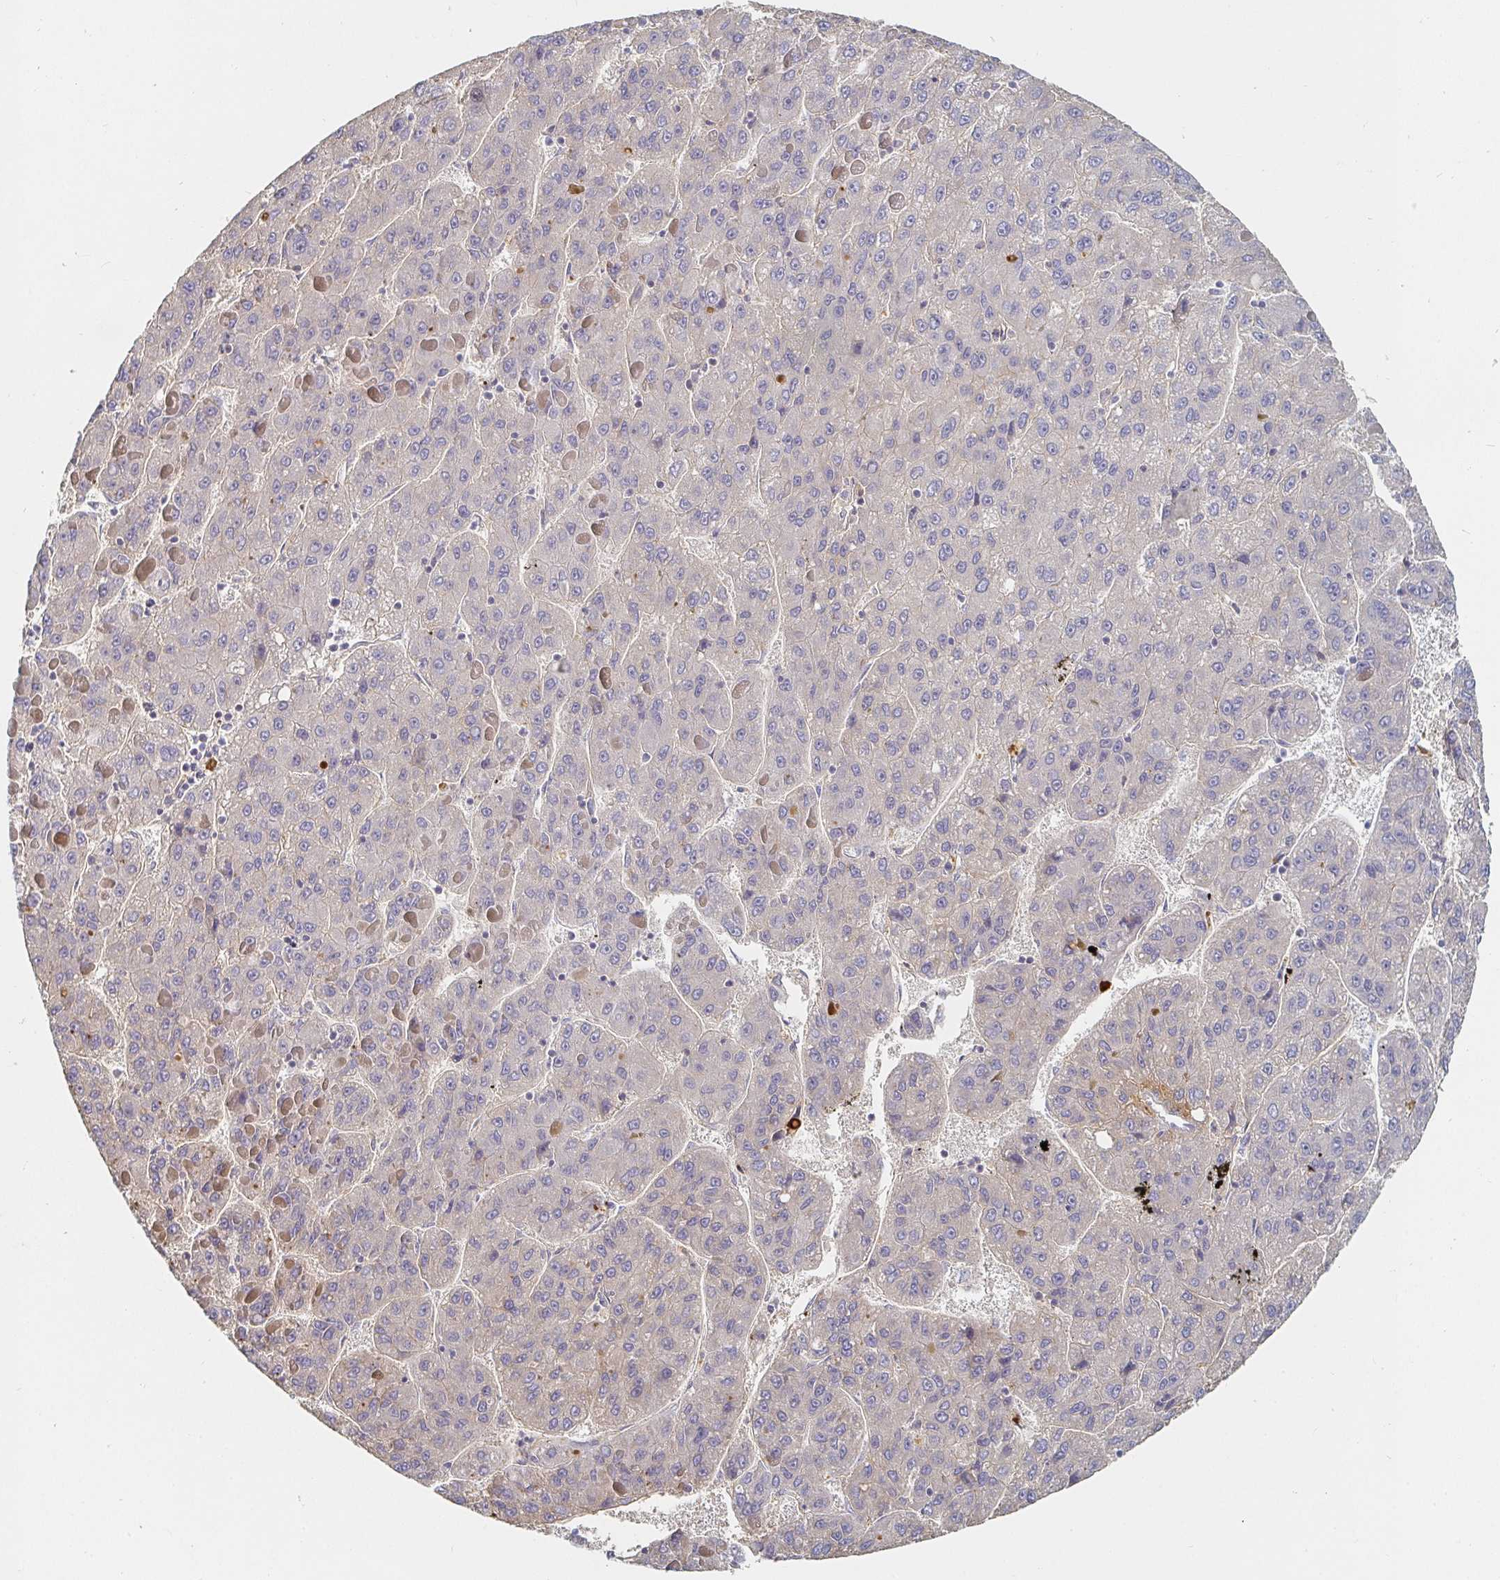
{"staining": {"intensity": "negative", "quantity": "none", "location": "none"}, "tissue": "liver cancer", "cell_type": "Tumor cells", "image_type": "cancer", "snomed": [{"axis": "morphology", "description": "Carcinoma, Hepatocellular, NOS"}, {"axis": "topography", "description": "Liver"}], "caption": "This is a photomicrograph of IHC staining of hepatocellular carcinoma (liver), which shows no positivity in tumor cells.", "gene": "NME9", "patient": {"sex": "female", "age": 82}}